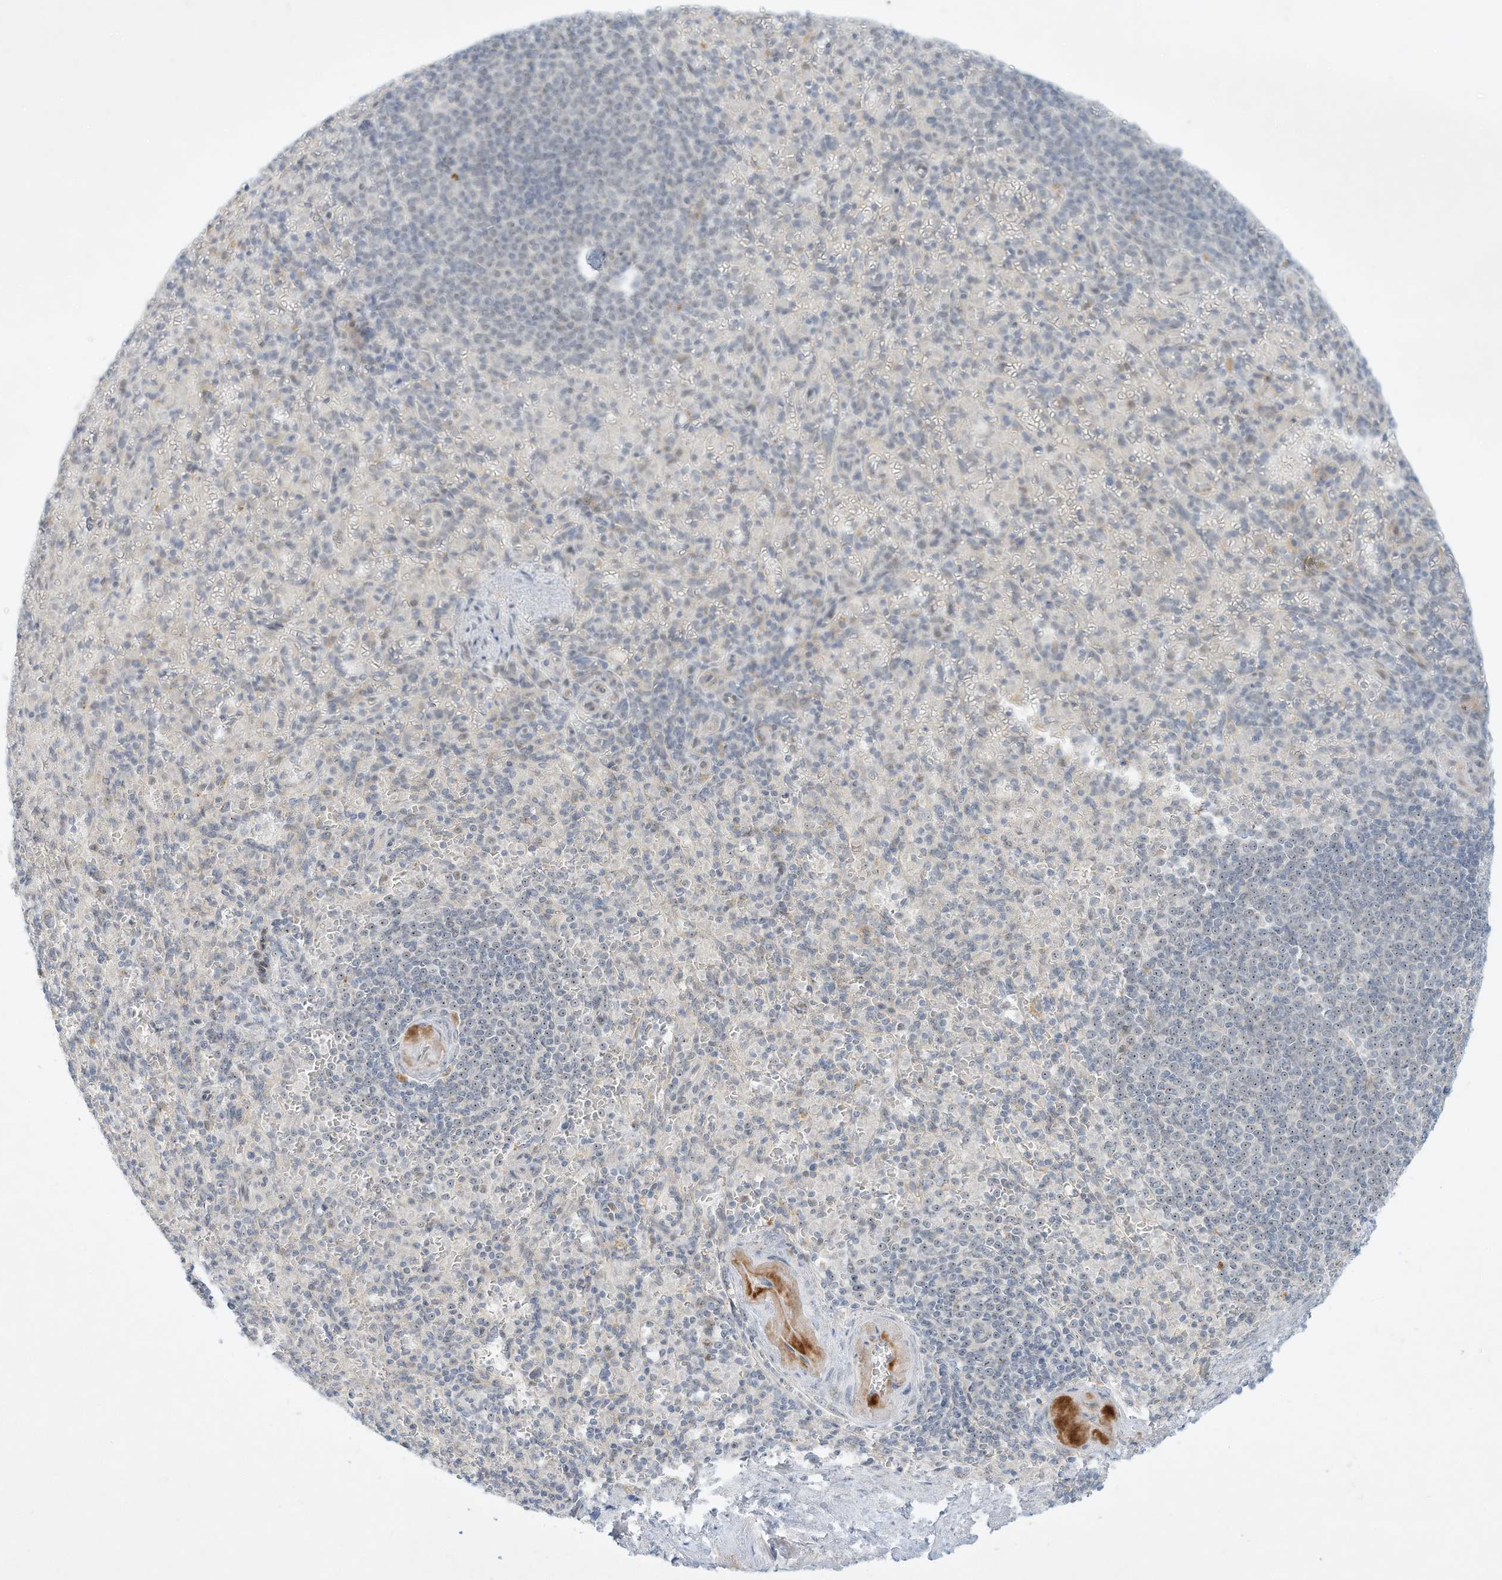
{"staining": {"intensity": "negative", "quantity": "none", "location": "none"}, "tissue": "spleen", "cell_type": "Cells in red pulp", "image_type": "normal", "snomed": [{"axis": "morphology", "description": "Normal tissue, NOS"}, {"axis": "topography", "description": "Spleen"}], "caption": "This is an immunohistochemistry micrograph of benign spleen. There is no expression in cells in red pulp.", "gene": "PAK6", "patient": {"sex": "female", "age": 74}}